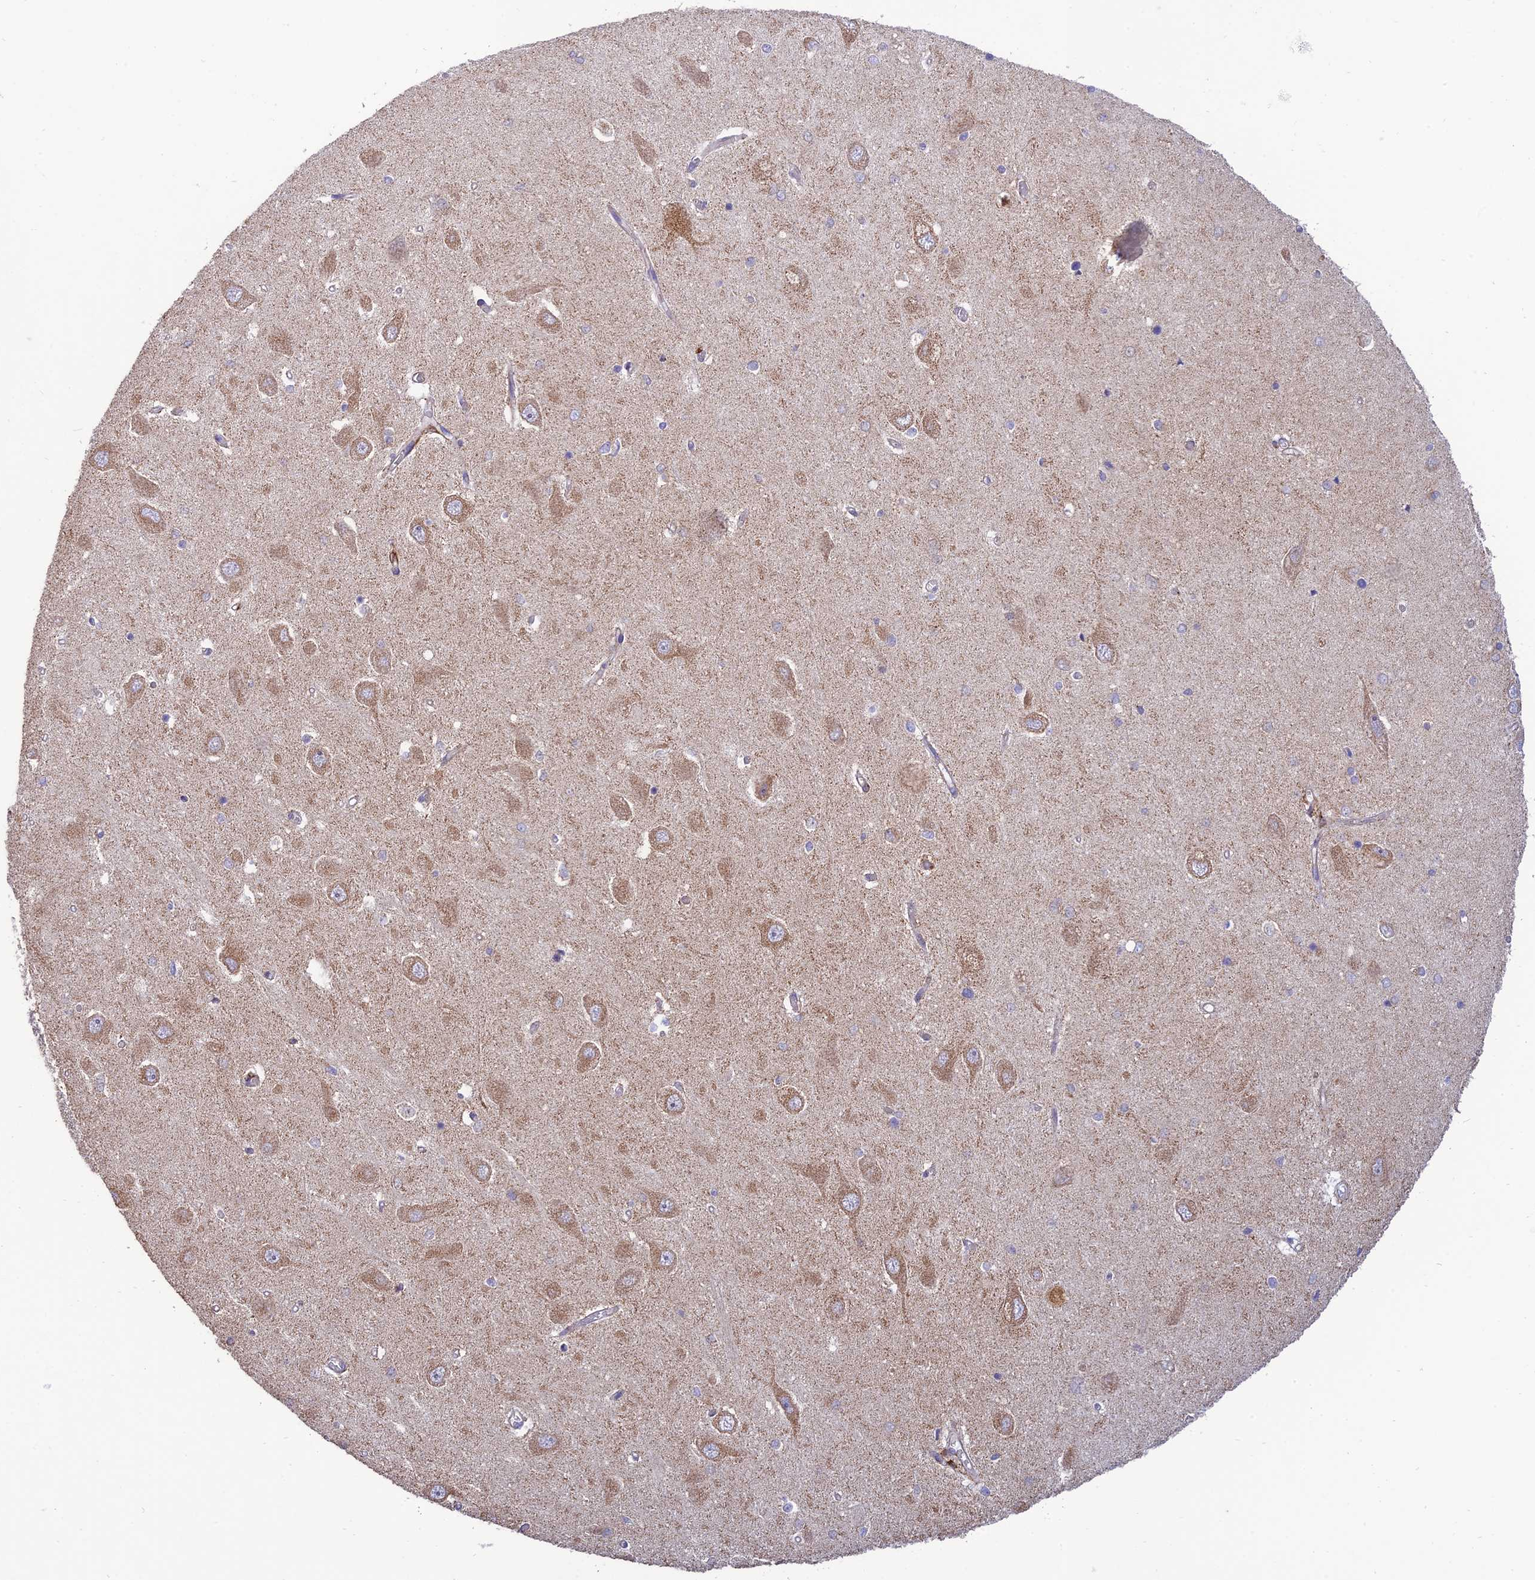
{"staining": {"intensity": "weak", "quantity": "<25%", "location": "cytoplasmic/membranous"}, "tissue": "hippocampus", "cell_type": "Glial cells", "image_type": "normal", "snomed": [{"axis": "morphology", "description": "Normal tissue, NOS"}, {"axis": "topography", "description": "Hippocampus"}], "caption": "This image is of unremarkable hippocampus stained with IHC to label a protein in brown with the nuclei are counter-stained blue. There is no staining in glial cells.", "gene": "RCN3", "patient": {"sex": "male", "age": 45}}